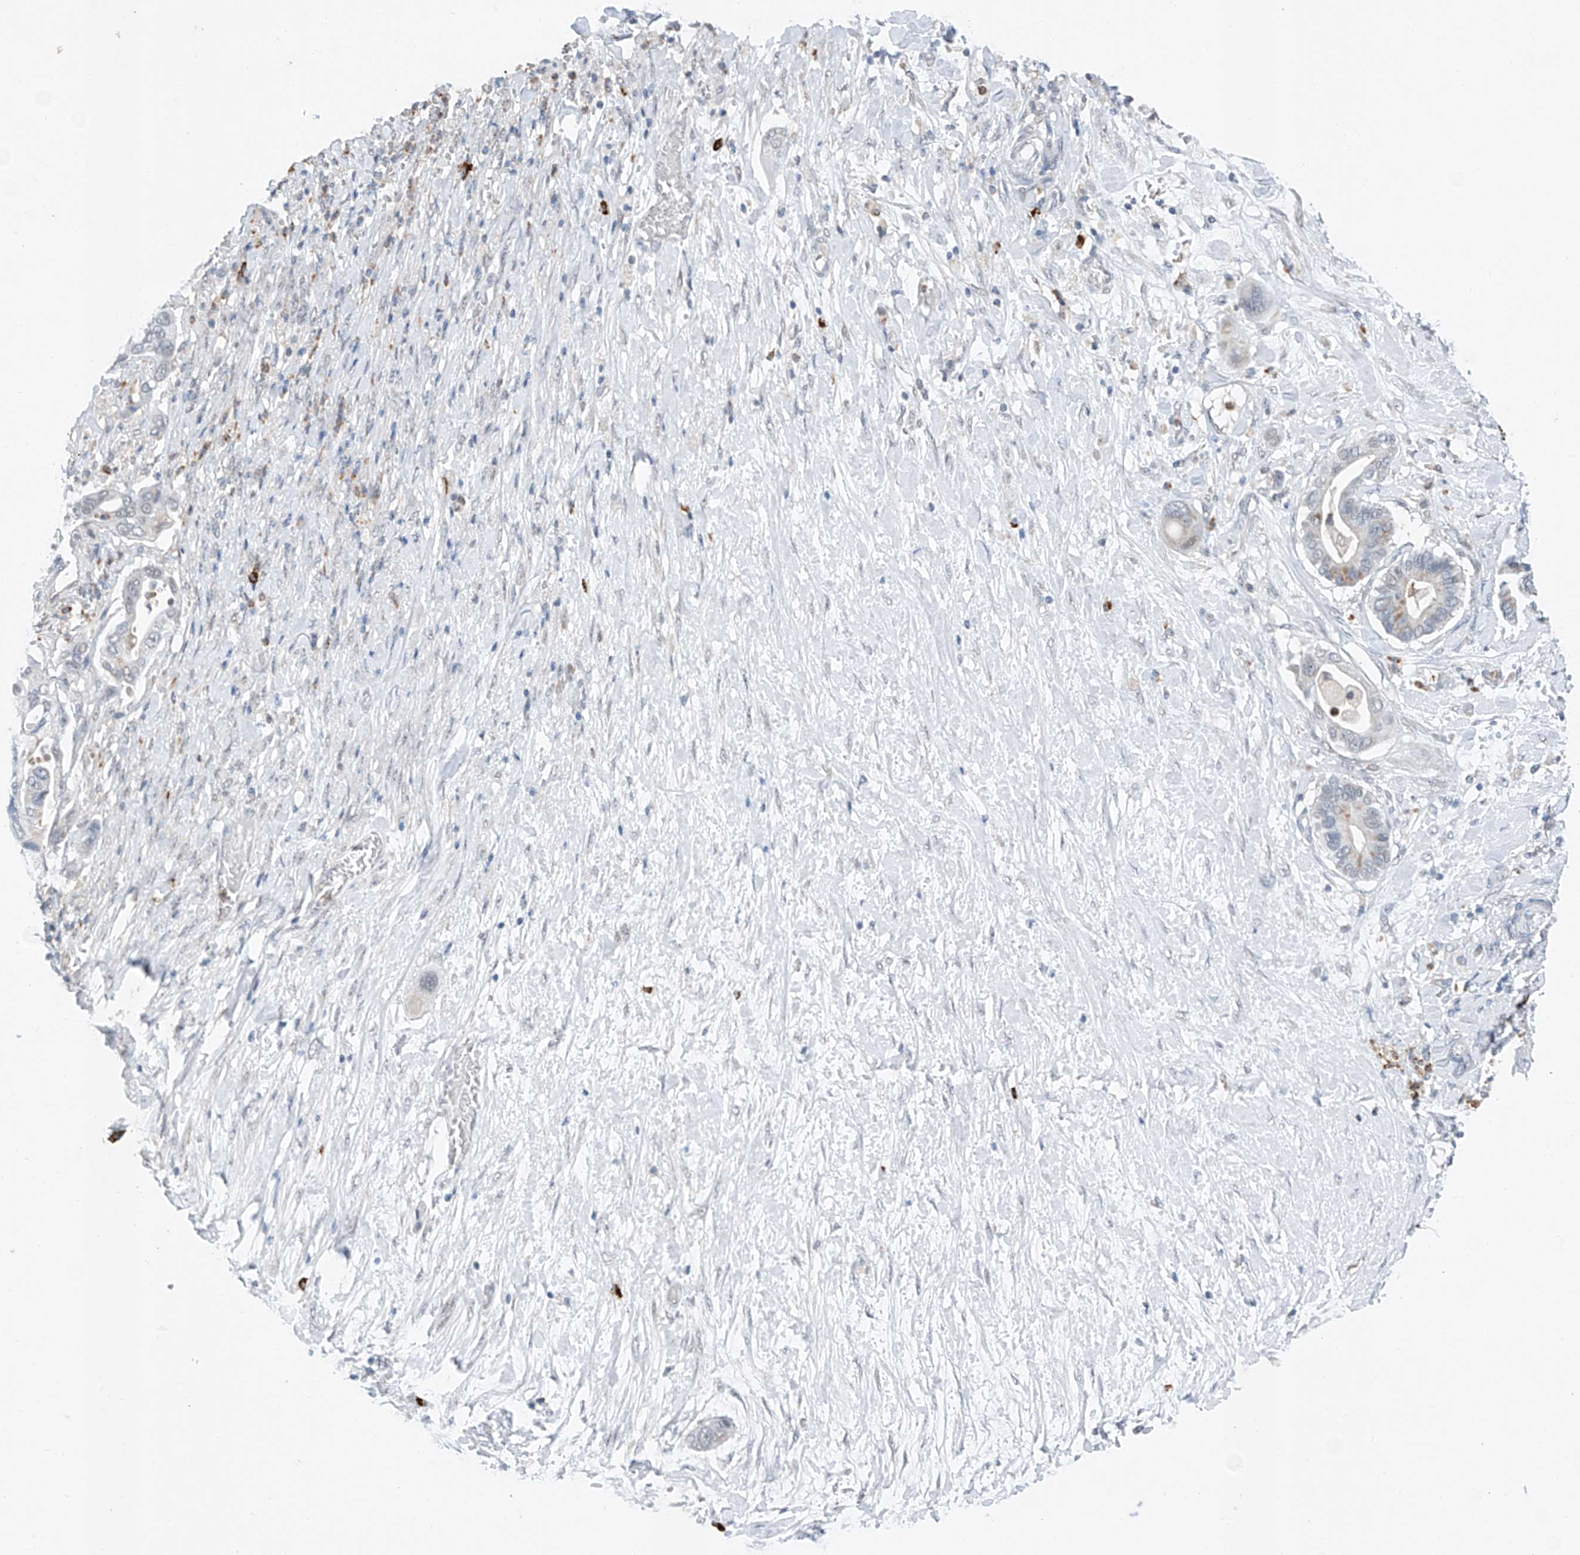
{"staining": {"intensity": "weak", "quantity": "<25%", "location": "cytoplasmic/membranous"}, "tissue": "pancreatic cancer", "cell_type": "Tumor cells", "image_type": "cancer", "snomed": [{"axis": "morphology", "description": "Adenocarcinoma, NOS"}, {"axis": "topography", "description": "Pancreas"}], "caption": "Pancreatic adenocarcinoma stained for a protein using IHC demonstrates no staining tumor cells.", "gene": "KLF15", "patient": {"sex": "male", "age": 68}}